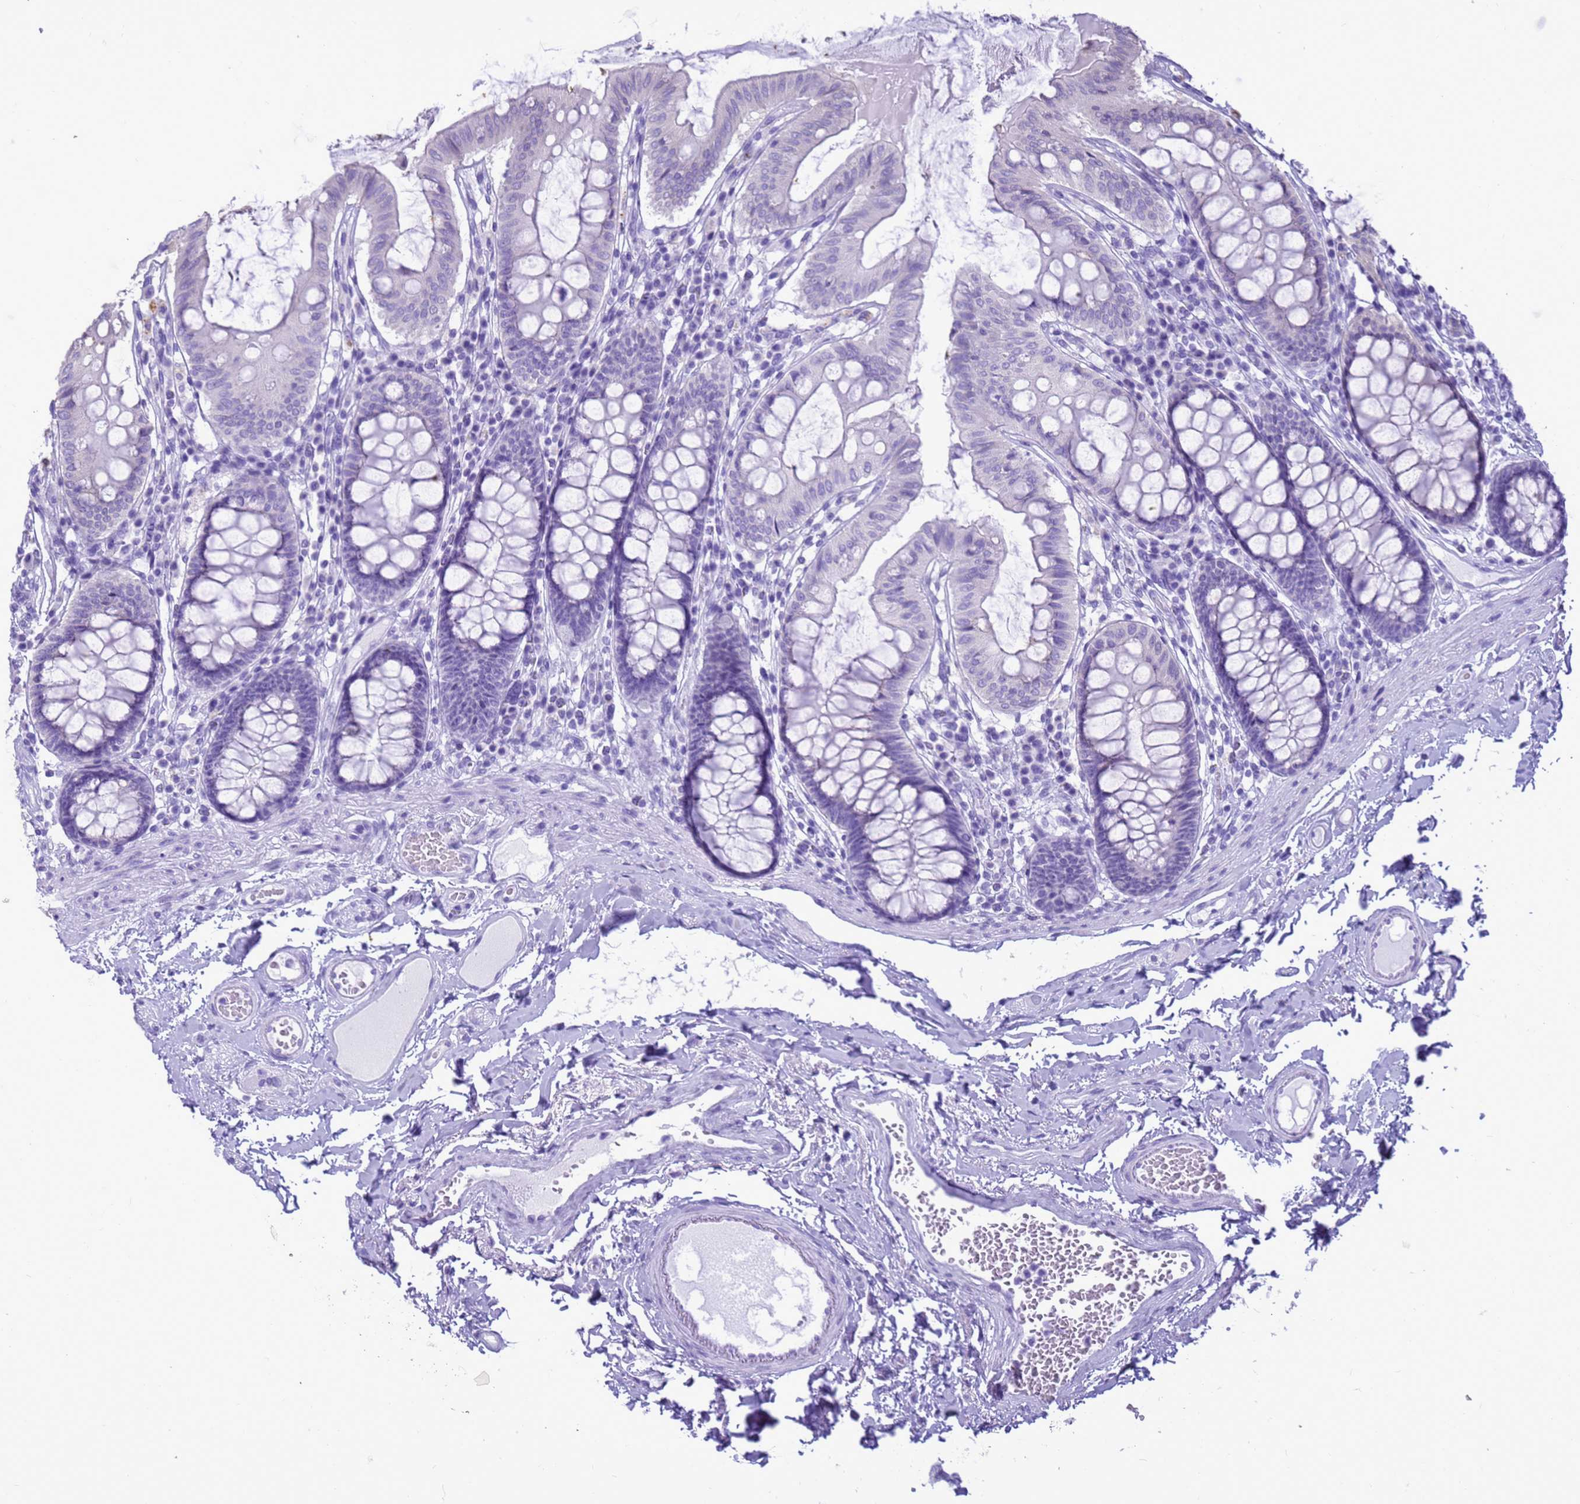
{"staining": {"intensity": "negative", "quantity": "none", "location": "none"}, "tissue": "colon", "cell_type": "Endothelial cells", "image_type": "normal", "snomed": [{"axis": "morphology", "description": "Normal tissue, NOS"}, {"axis": "topography", "description": "Colon"}], "caption": "This micrograph is of normal colon stained with IHC to label a protein in brown with the nuclei are counter-stained blue. There is no staining in endothelial cells. (DAB IHC, high magnification).", "gene": "STATH", "patient": {"sex": "male", "age": 84}}